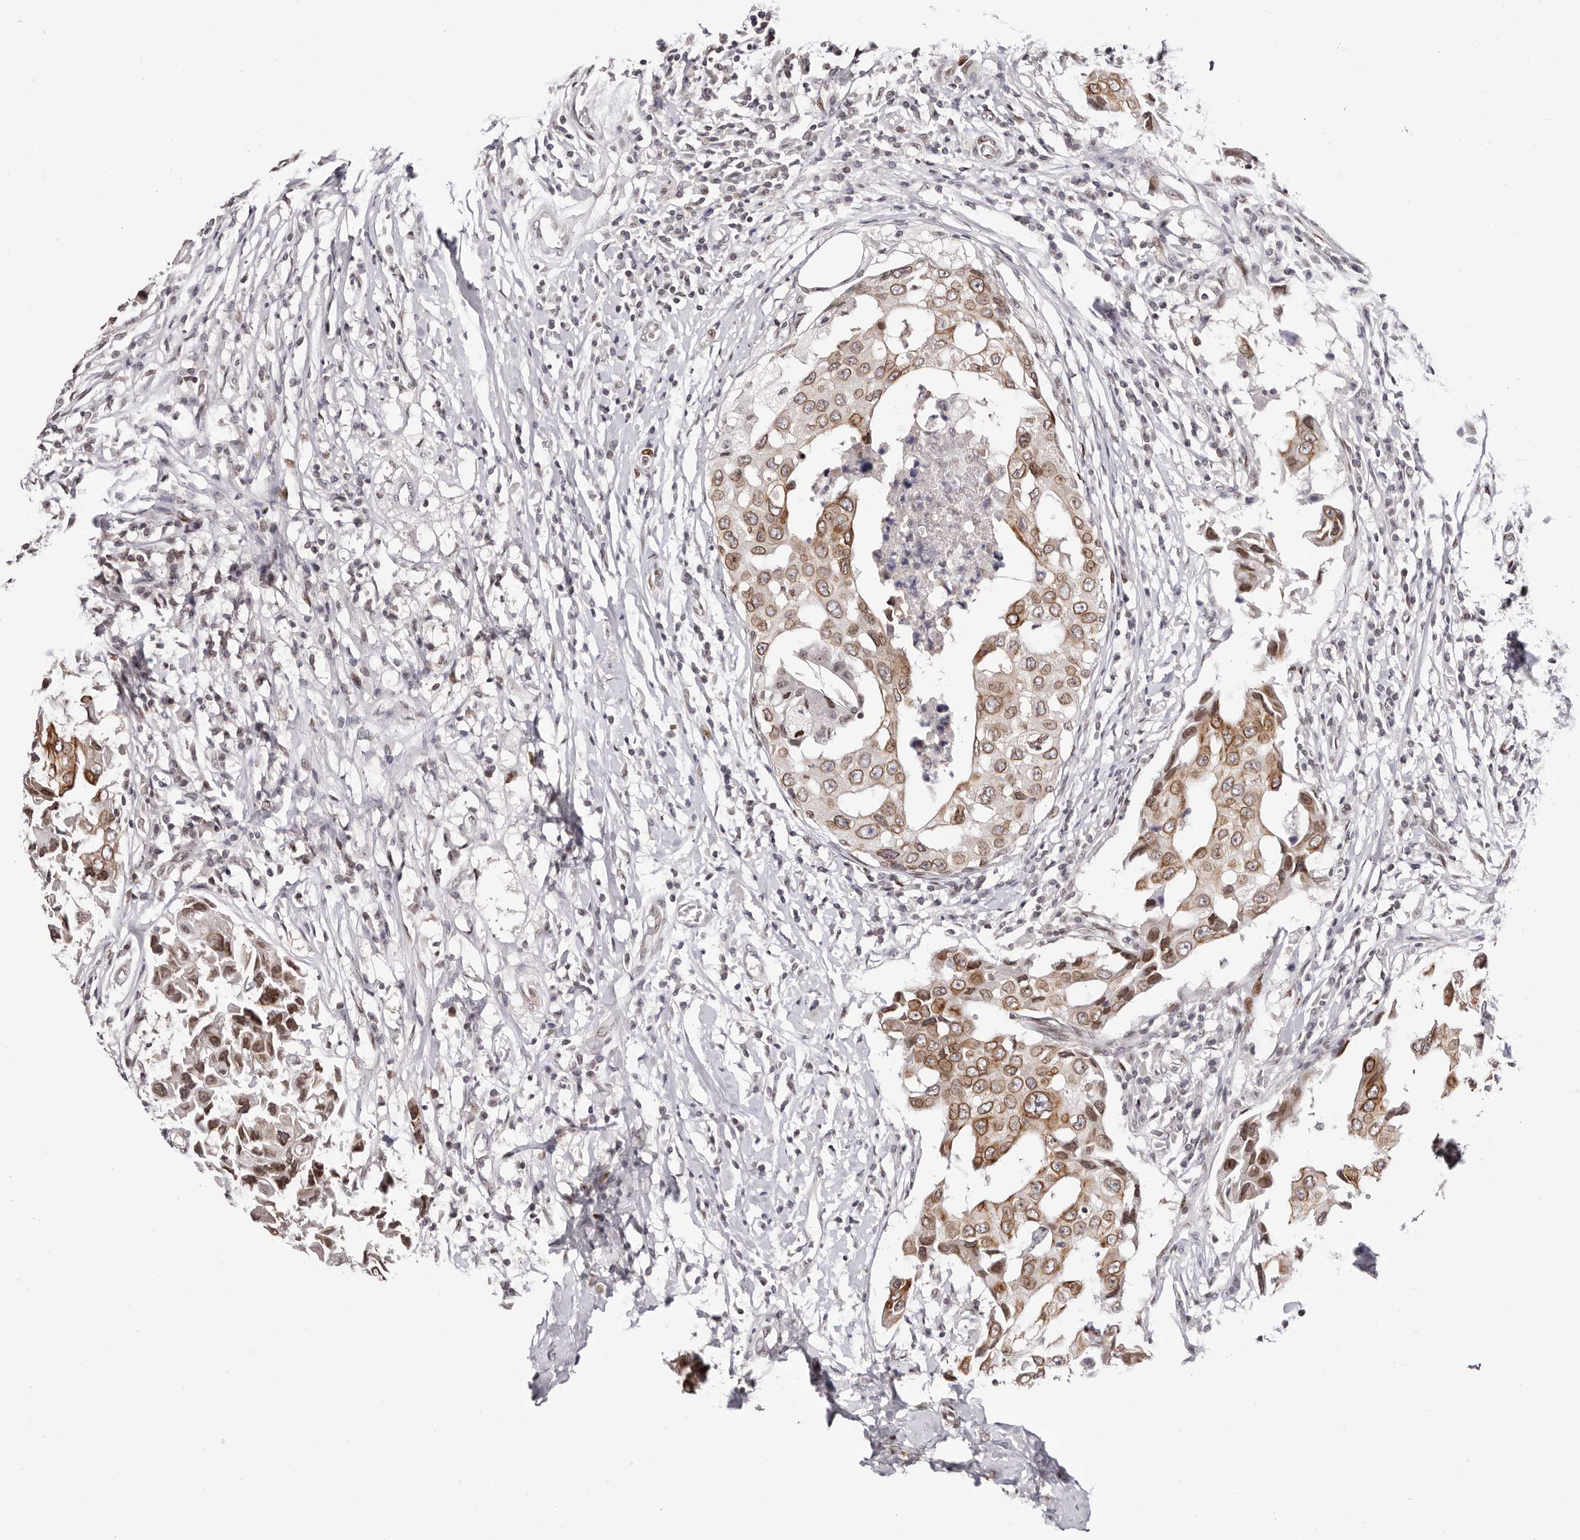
{"staining": {"intensity": "moderate", "quantity": ">75%", "location": "cytoplasmic/membranous,nuclear"}, "tissue": "breast cancer", "cell_type": "Tumor cells", "image_type": "cancer", "snomed": [{"axis": "morphology", "description": "Duct carcinoma"}, {"axis": "topography", "description": "Breast"}], "caption": "Immunohistochemical staining of human breast cancer (infiltrating ductal carcinoma) reveals moderate cytoplasmic/membranous and nuclear protein staining in approximately >75% of tumor cells.", "gene": "NUP153", "patient": {"sex": "female", "age": 27}}